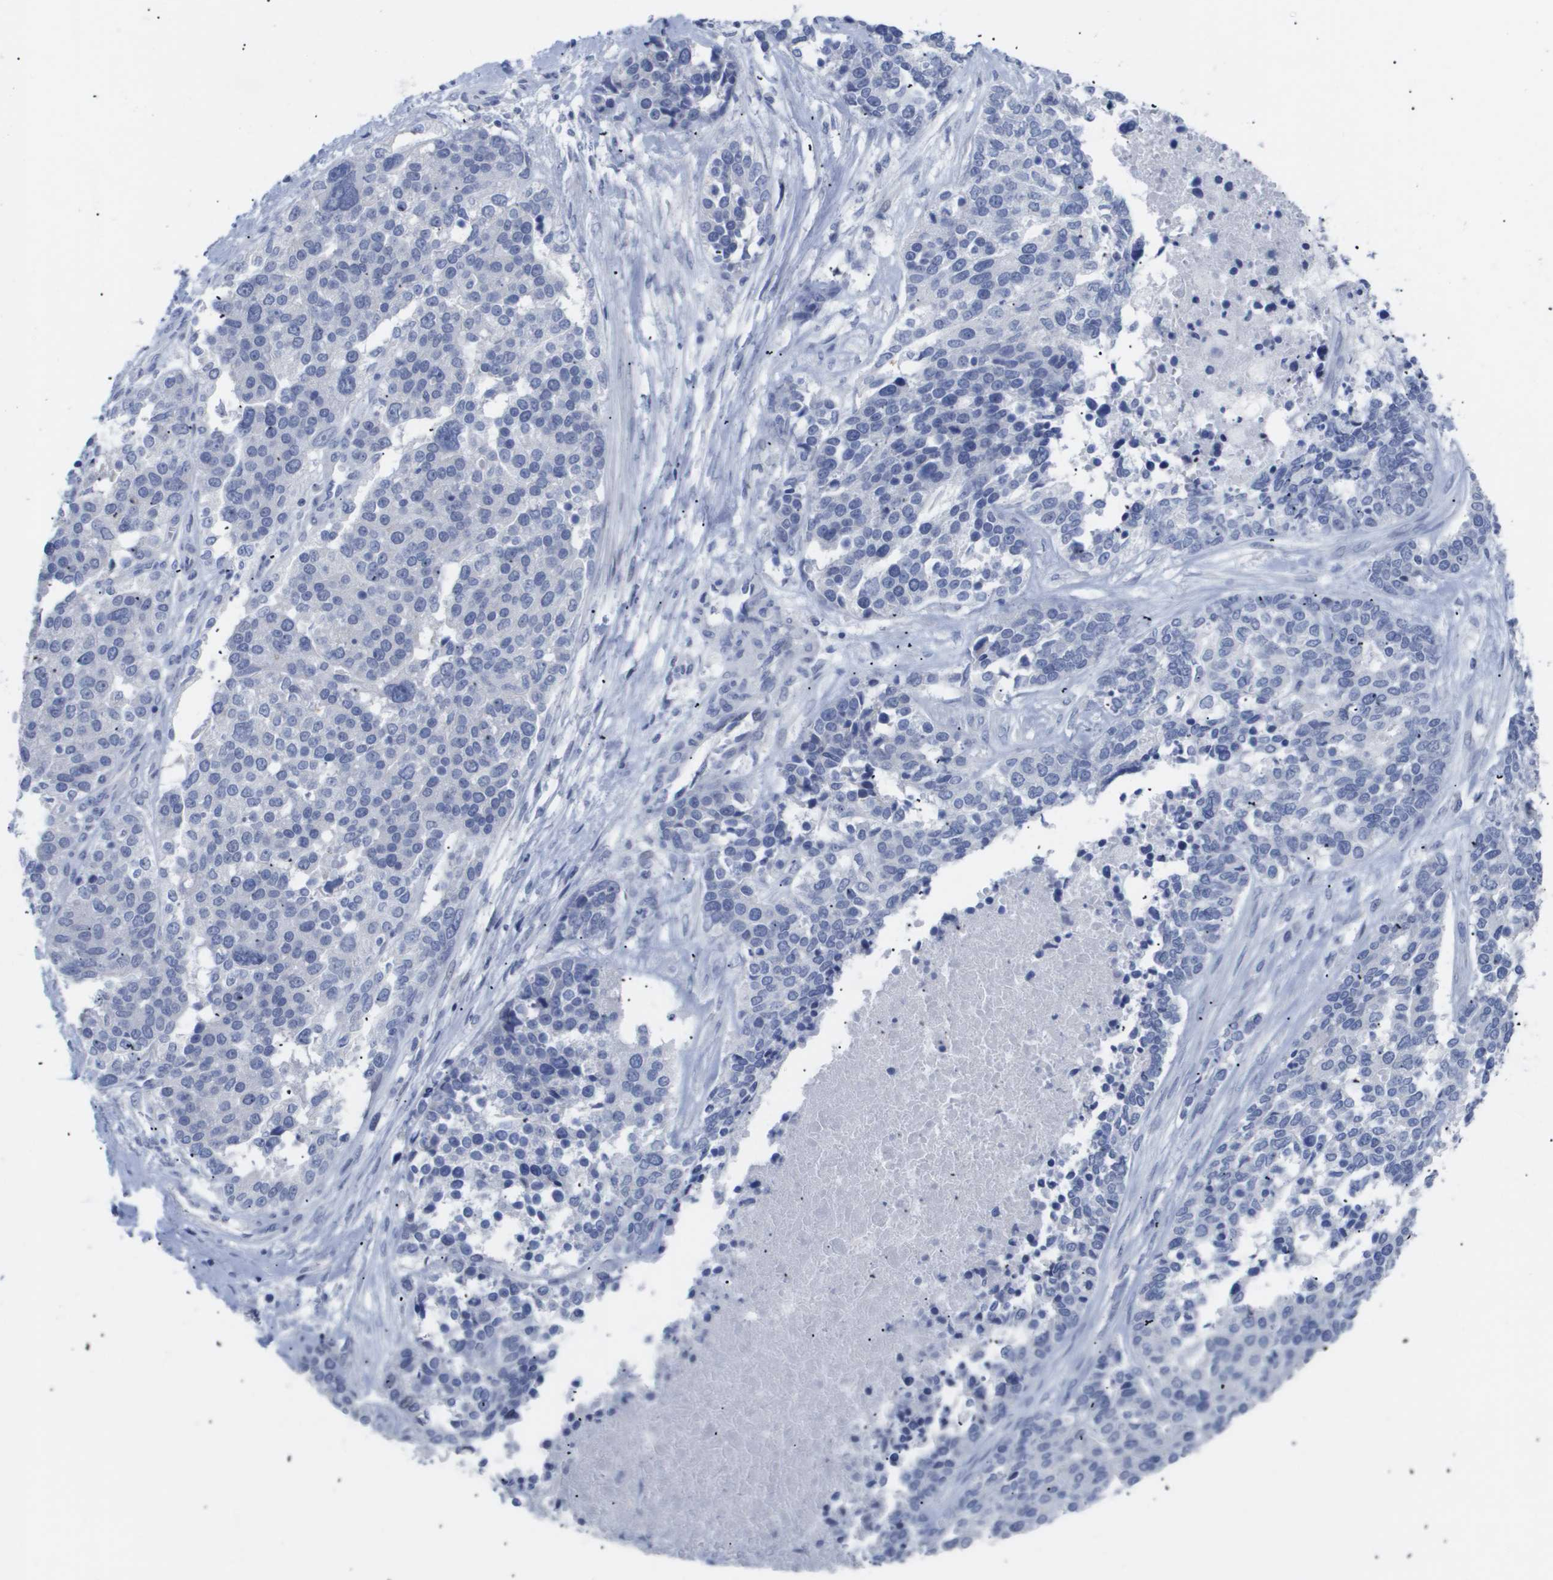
{"staining": {"intensity": "negative", "quantity": "none", "location": "none"}, "tissue": "ovarian cancer", "cell_type": "Tumor cells", "image_type": "cancer", "snomed": [{"axis": "morphology", "description": "Cystadenocarcinoma, serous, NOS"}, {"axis": "topography", "description": "Ovary"}], "caption": "Tumor cells show no significant protein expression in ovarian cancer.", "gene": "CAV3", "patient": {"sex": "female", "age": 44}}